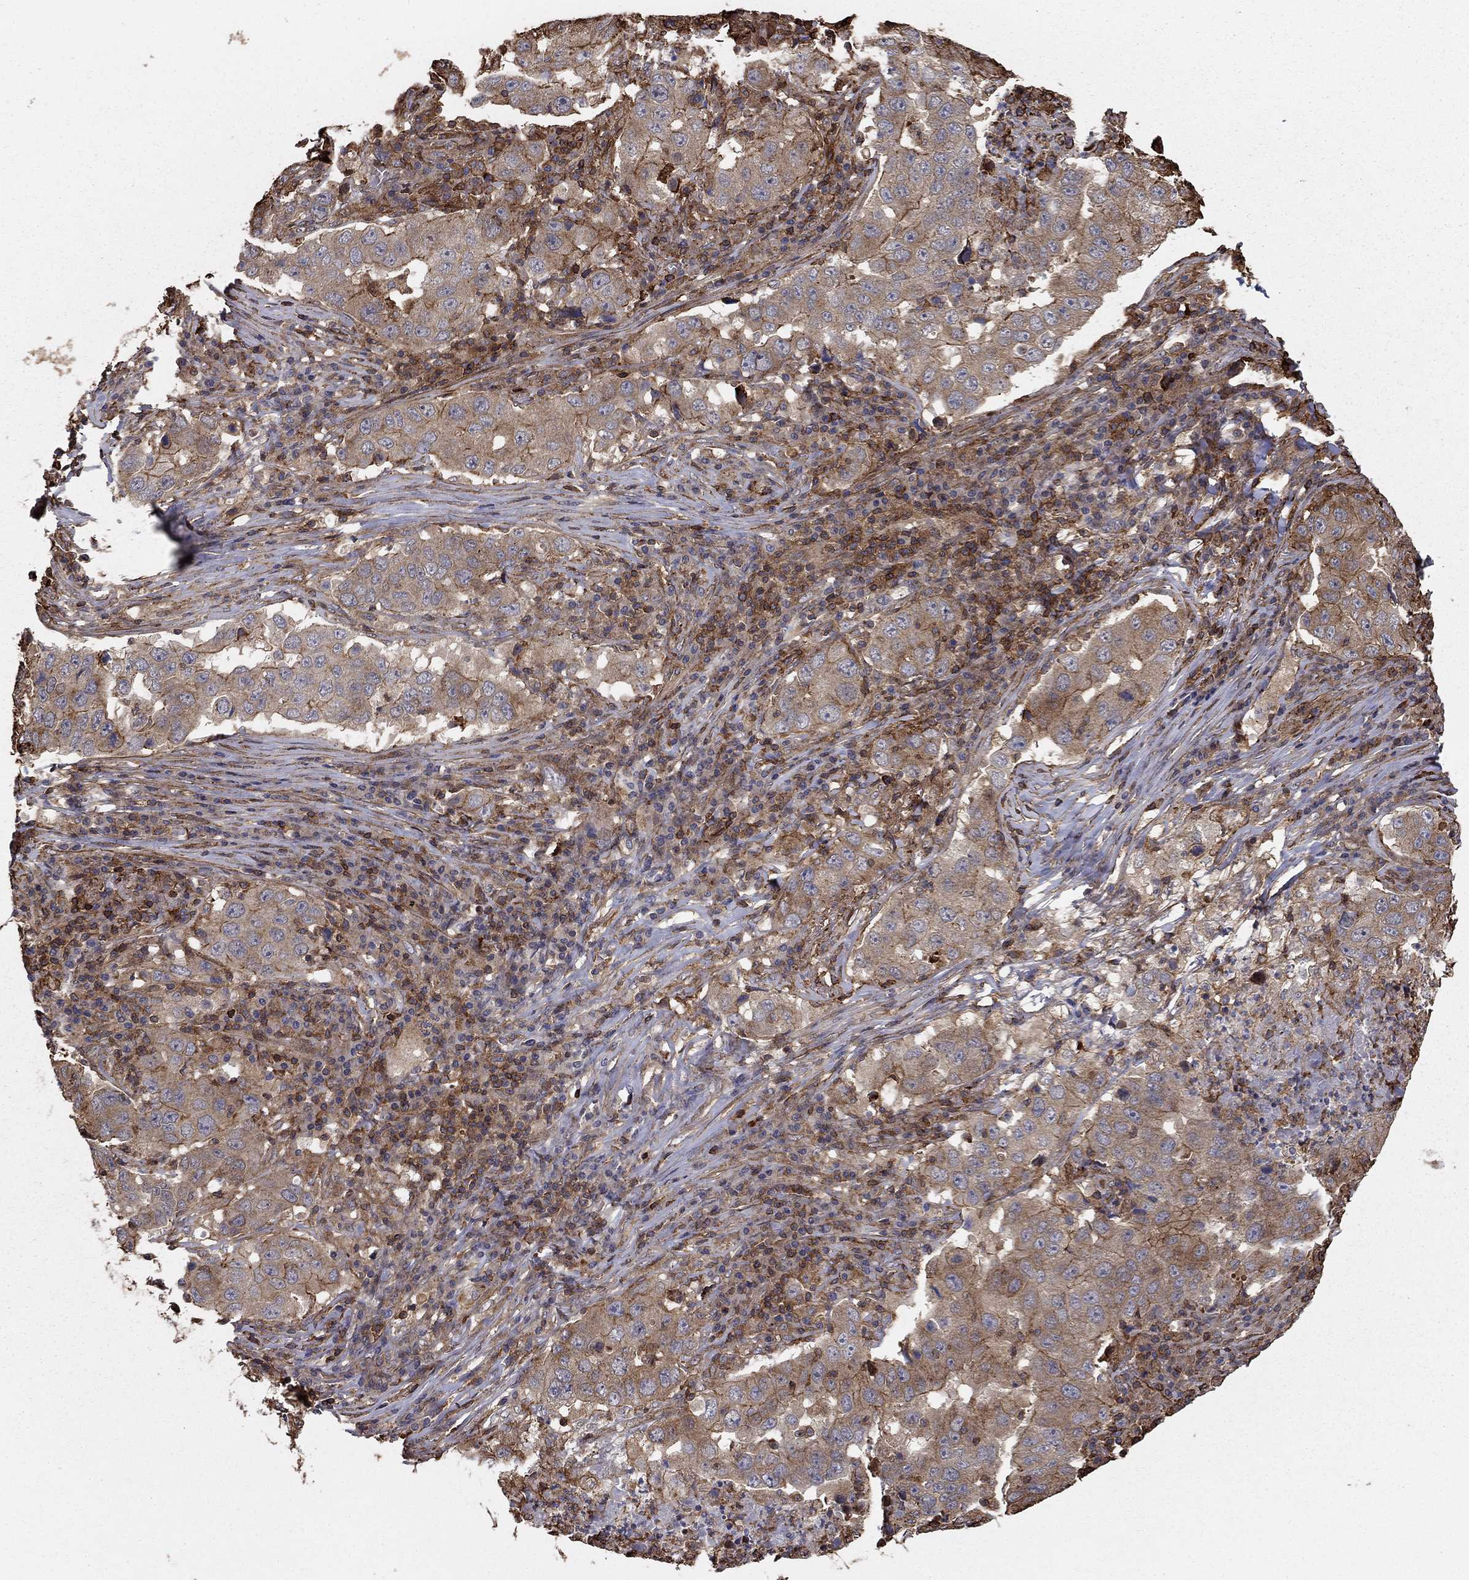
{"staining": {"intensity": "moderate", "quantity": "<25%", "location": "cytoplasmic/membranous"}, "tissue": "lung cancer", "cell_type": "Tumor cells", "image_type": "cancer", "snomed": [{"axis": "morphology", "description": "Adenocarcinoma, NOS"}, {"axis": "topography", "description": "Lung"}], "caption": "There is low levels of moderate cytoplasmic/membranous expression in tumor cells of lung adenocarcinoma, as demonstrated by immunohistochemical staining (brown color).", "gene": "HABP4", "patient": {"sex": "male", "age": 73}}